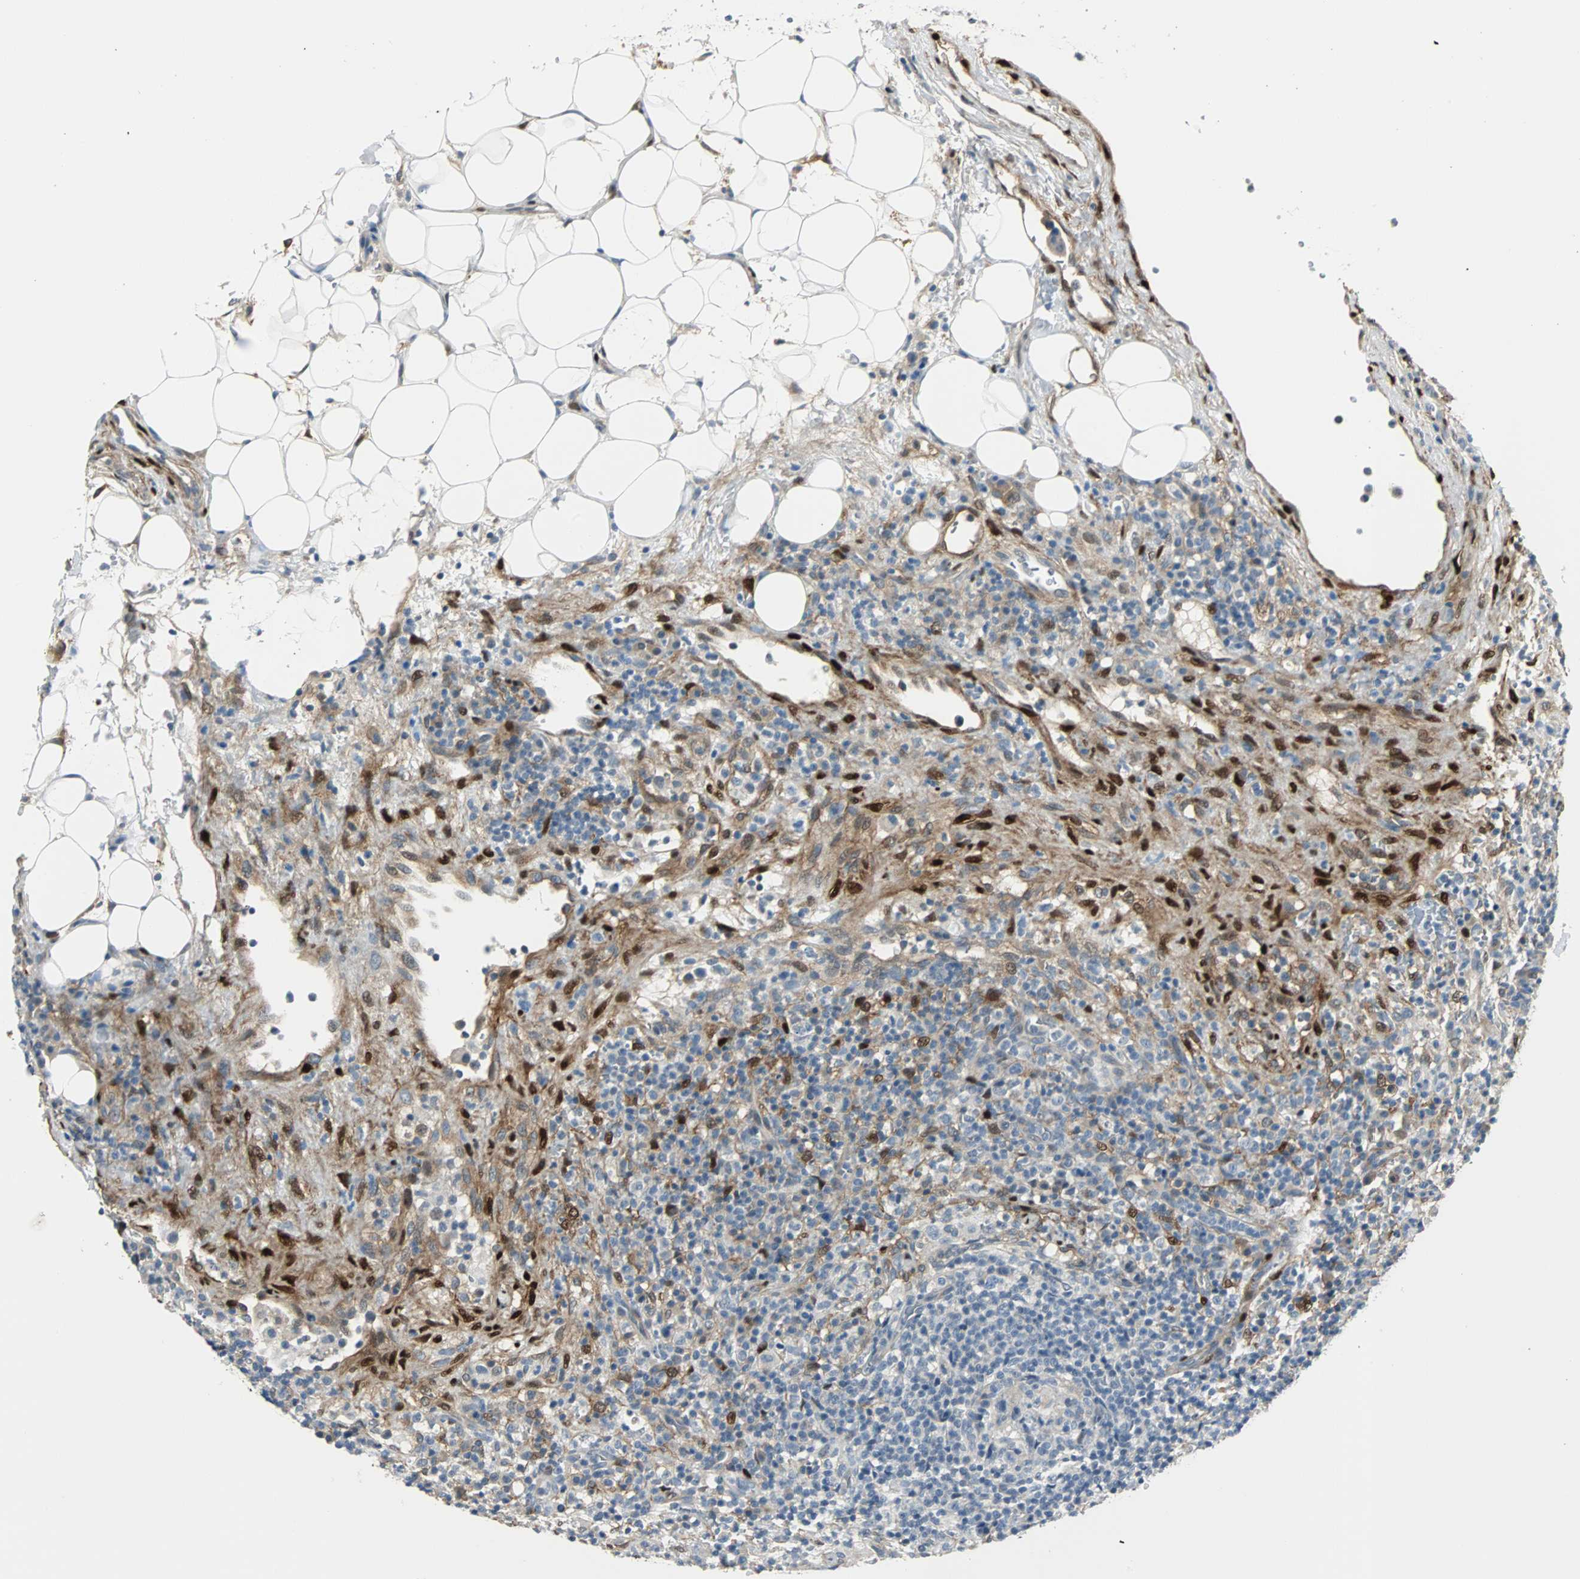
{"staining": {"intensity": "negative", "quantity": "none", "location": "none"}, "tissue": "lymphoma", "cell_type": "Tumor cells", "image_type": "cancer", "snomed": [{"axis": "morphology", "description": "Hodgkin's disease, NOS"}, {"axis": "topography", "description": "Lymph node"}], "caption": "Immunohistochemistry photomicrograph of human lymphoma stained for a protein (brown), which demonstrates no expression in tumor cells.", "gene": "FHL2", "patient": {"sex": "male", "age": 65}}